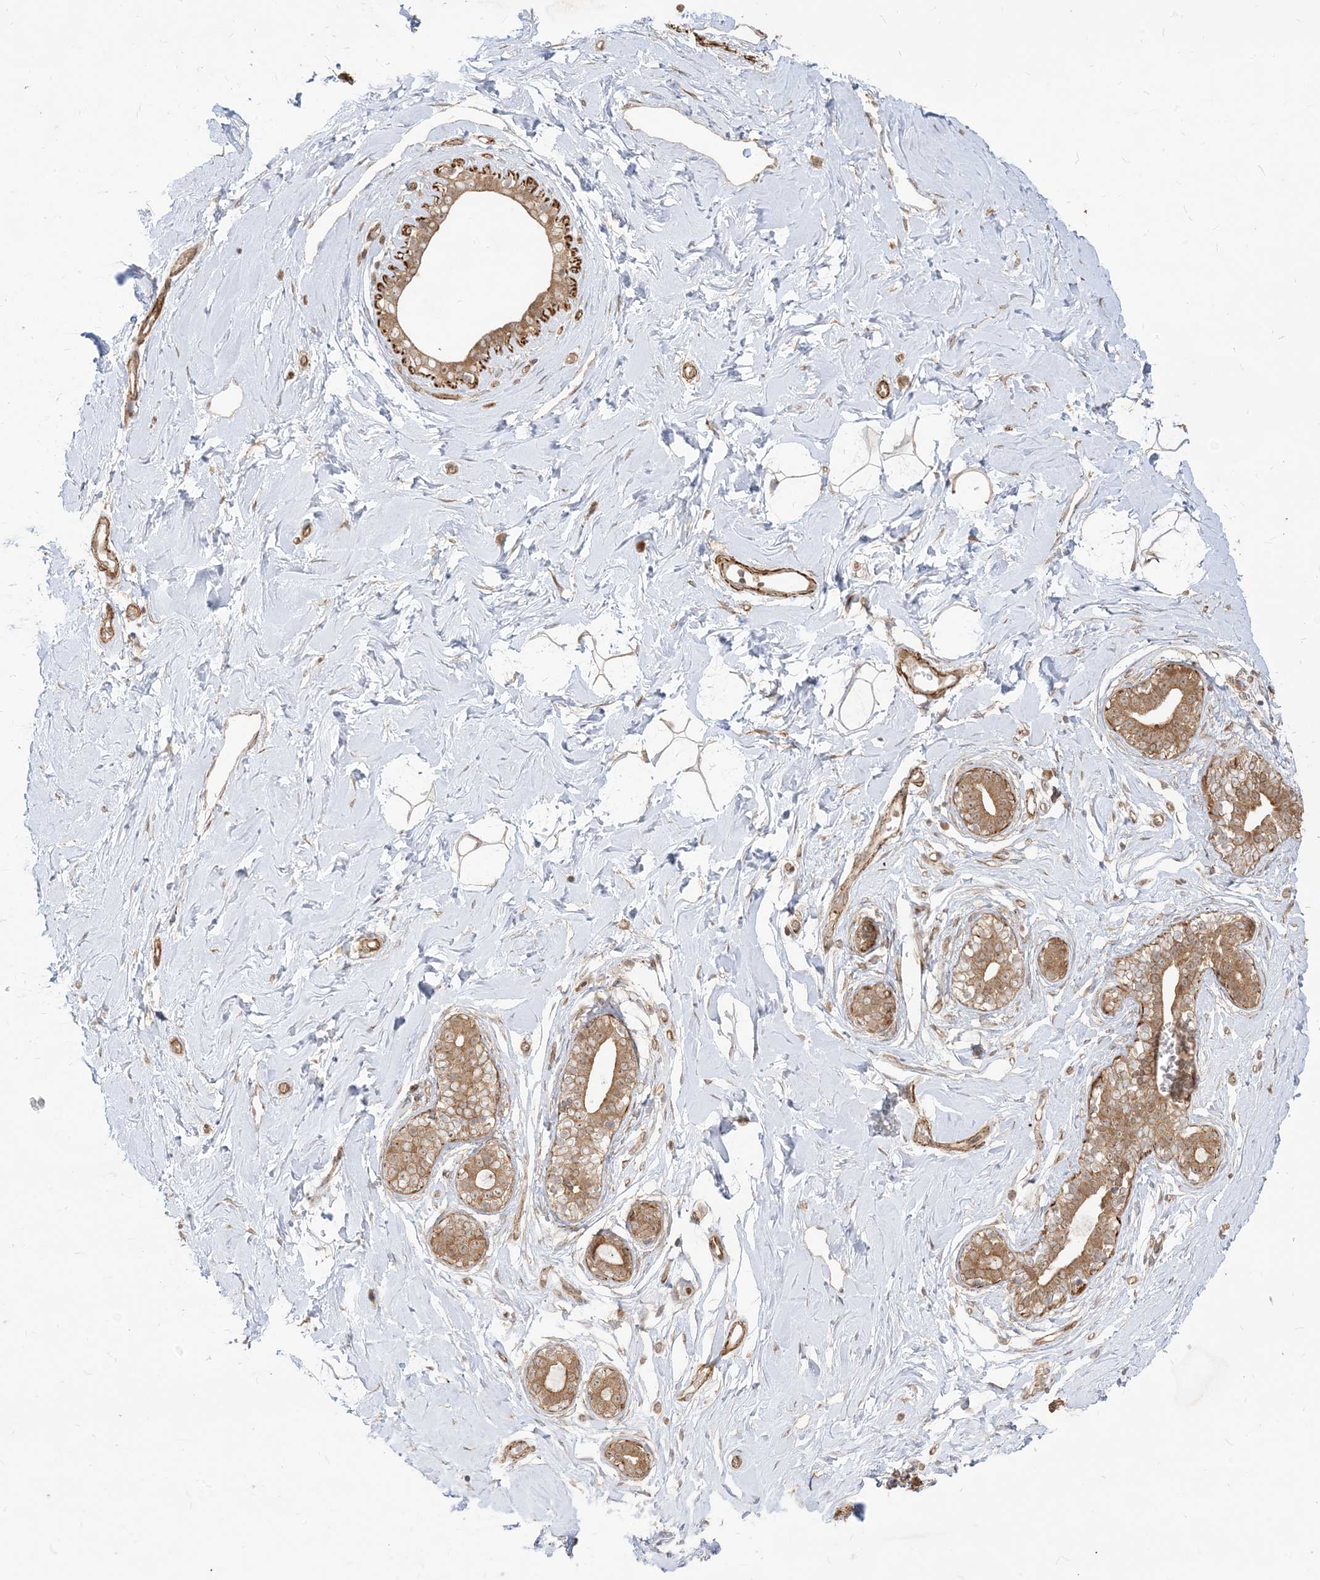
{"staining": {"intensity": "weak", "quantity": "<25%", "location": "cytoplasmic/membranous"}, "tissue": "breast", "cell_type": "Adipocytes", "image_type": "normal", "snomed": [{"axis": "morphology", "description": "Normal tissue, NOS"}, {"axis": "morphology", "description": "Adenoma, NOS"}, {"axis": "topography", "description": "Breast"}], "caption": "A photomicrograph of breast stained for a protein shows no brown staining in adipocytes.", "gene": "TBCC", "patient": {"sex": "female", "age": 23}}